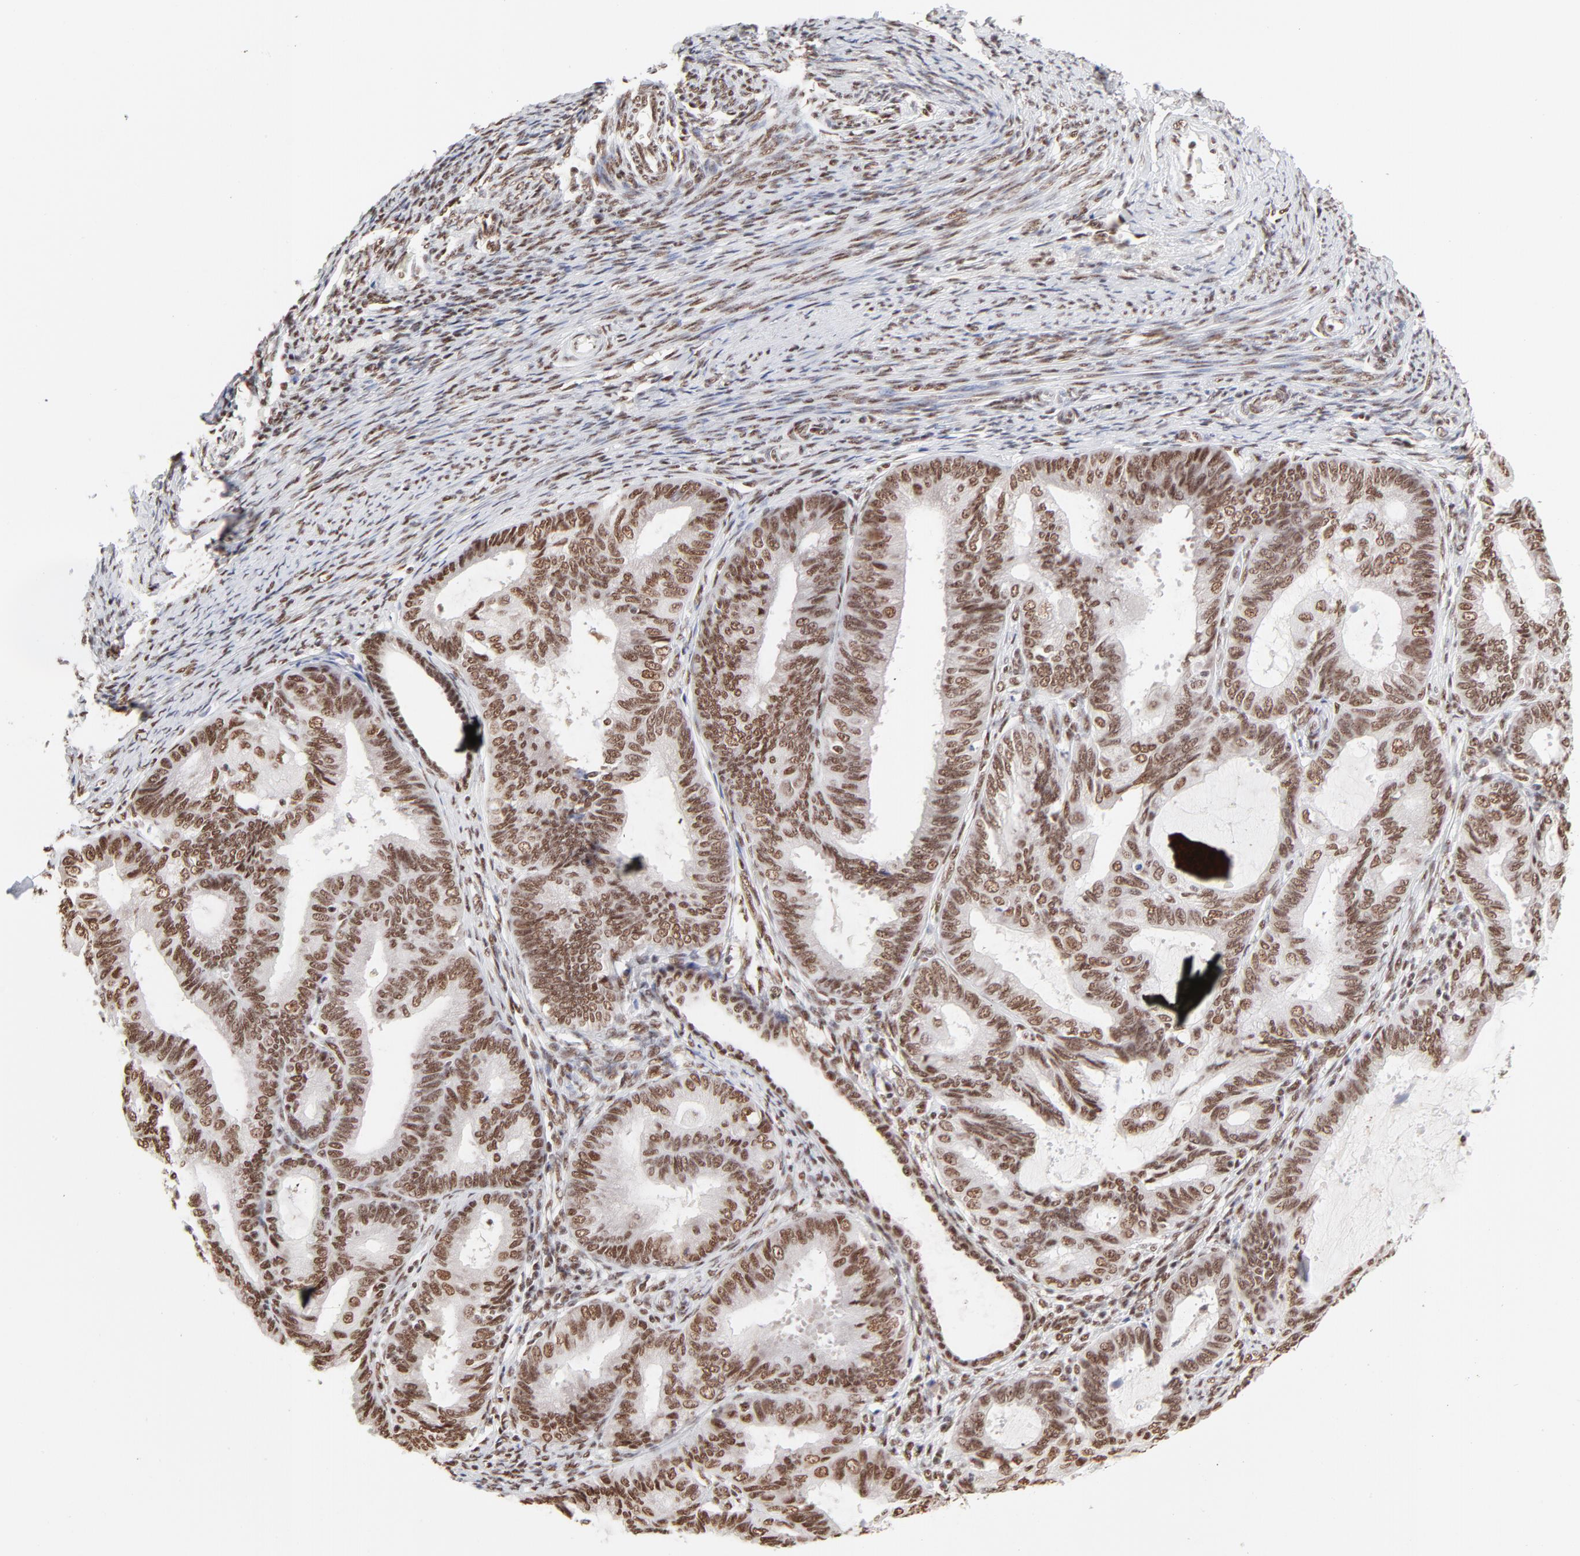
{"staining": {"intensity": "strong", "quantity": ">75%", "location": "nuclear"}, "tissue": "endometrial cancer", "cell_type": "Tumor cells", "image_type": "cancer", "snomed": [{"axis": "morphology", "description": "Adenocarcinoma, NOS"}, {"axis": "topography", "description": "Endometrium"}], "caption": "Immunohistochemistry (IHC) (DAB (3,3'-diaminobenzidine)) staining of endometrial adenocarcinoma exhibits strong nuclear protein positivity in about >75% of tumor cells.", "gene": "TARDBP", "patient": {"sex": "female", "age": 63}}